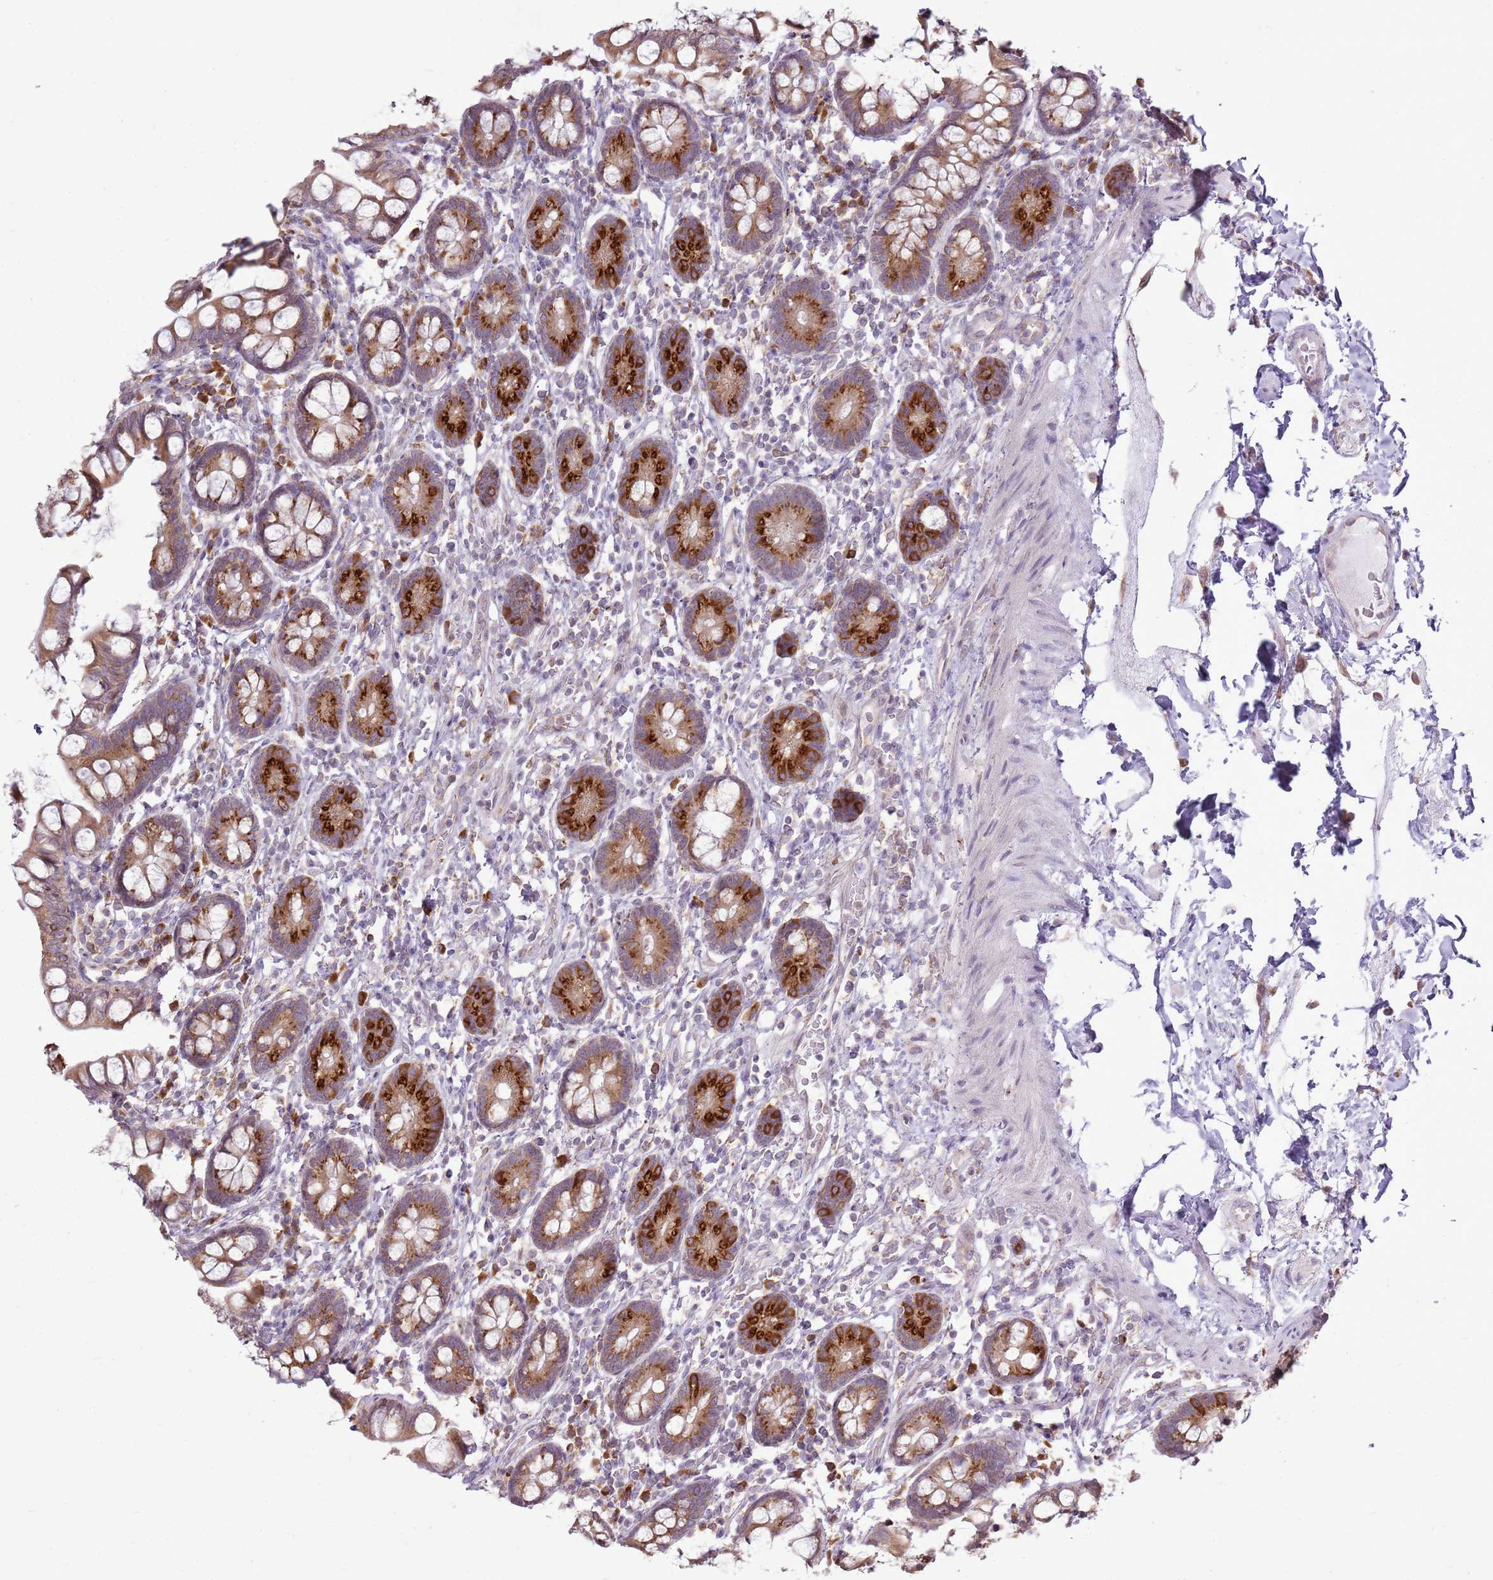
{"staining": {"intensity": "strong", "quantity": ">75%", "location": "cytoplasmic/membranous"}, "tissue": "small intestine", "cell_type": "Glandular cells", "image_type": "normal", "snomed": [{"axis": "morphology", "description": "Normal tissue, NOS"}, {"axis": "topography", "description": "Small intestine"}], "caption": "Immunohistochemical staining of benign small intestine displays high levels of strong cytoplasmic/membranous staining in approximately >75% of glandular cells.", "gene": "TMED10", "patient": {"sex": "female", "age": 84}}